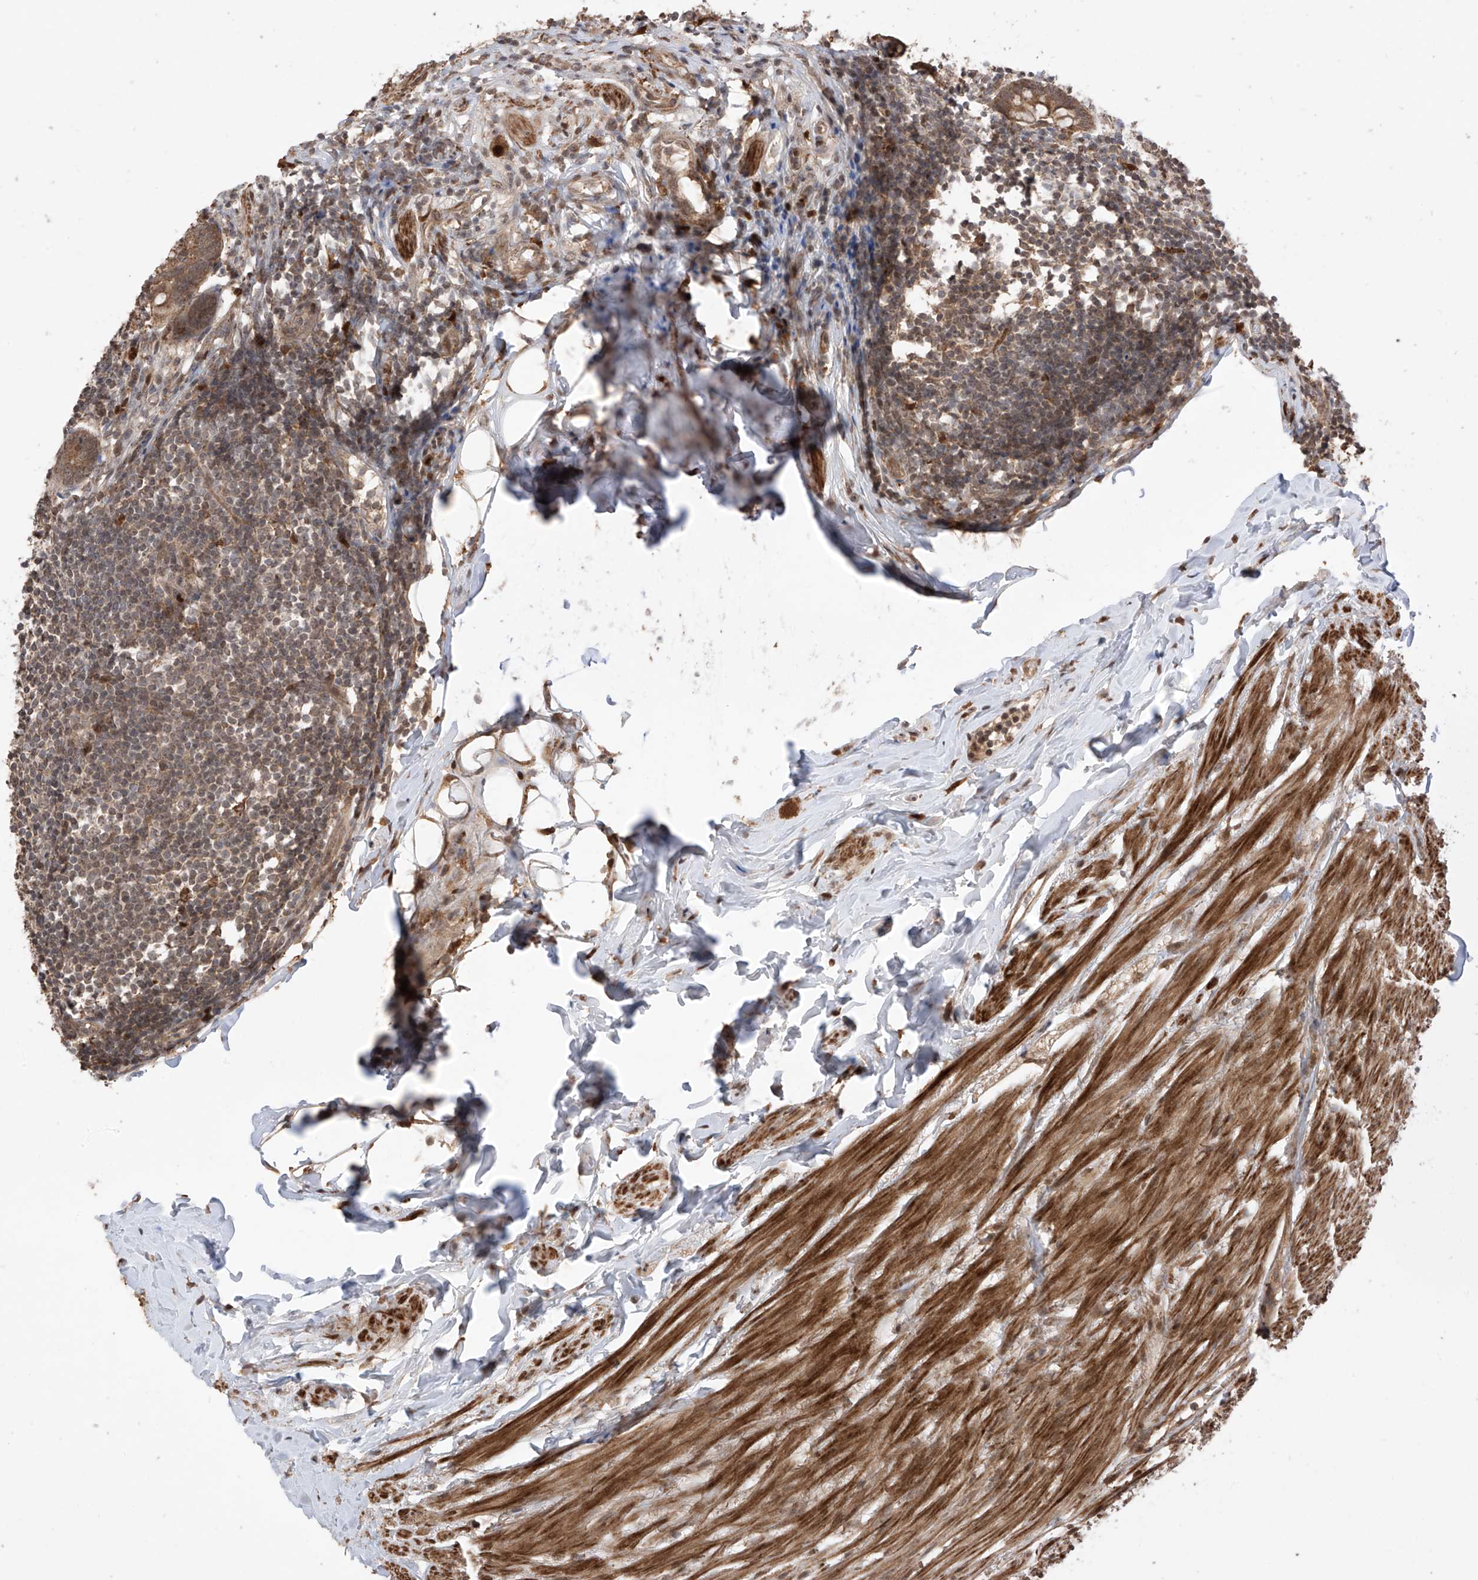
{"staining": {"intensity": "moderate", "quantity": ">75%", "location": "cytoplasmic/membranous"}, "tissue": "appendix", "cell_type": "Glandular cells", "image_type": "normal", "snomed": [{"axis": "morphology", "description": "Normal tissue, NOS"}, {"axis": "topography", "description": "Appendix"}], "caption": "Appendix stained with immunohistochemistry displays moderate cytoplasmic/membranous expression in about >75% of glandular cells.", "gene": "LATS1", "patient": {"sex": "female", "age": 62}}